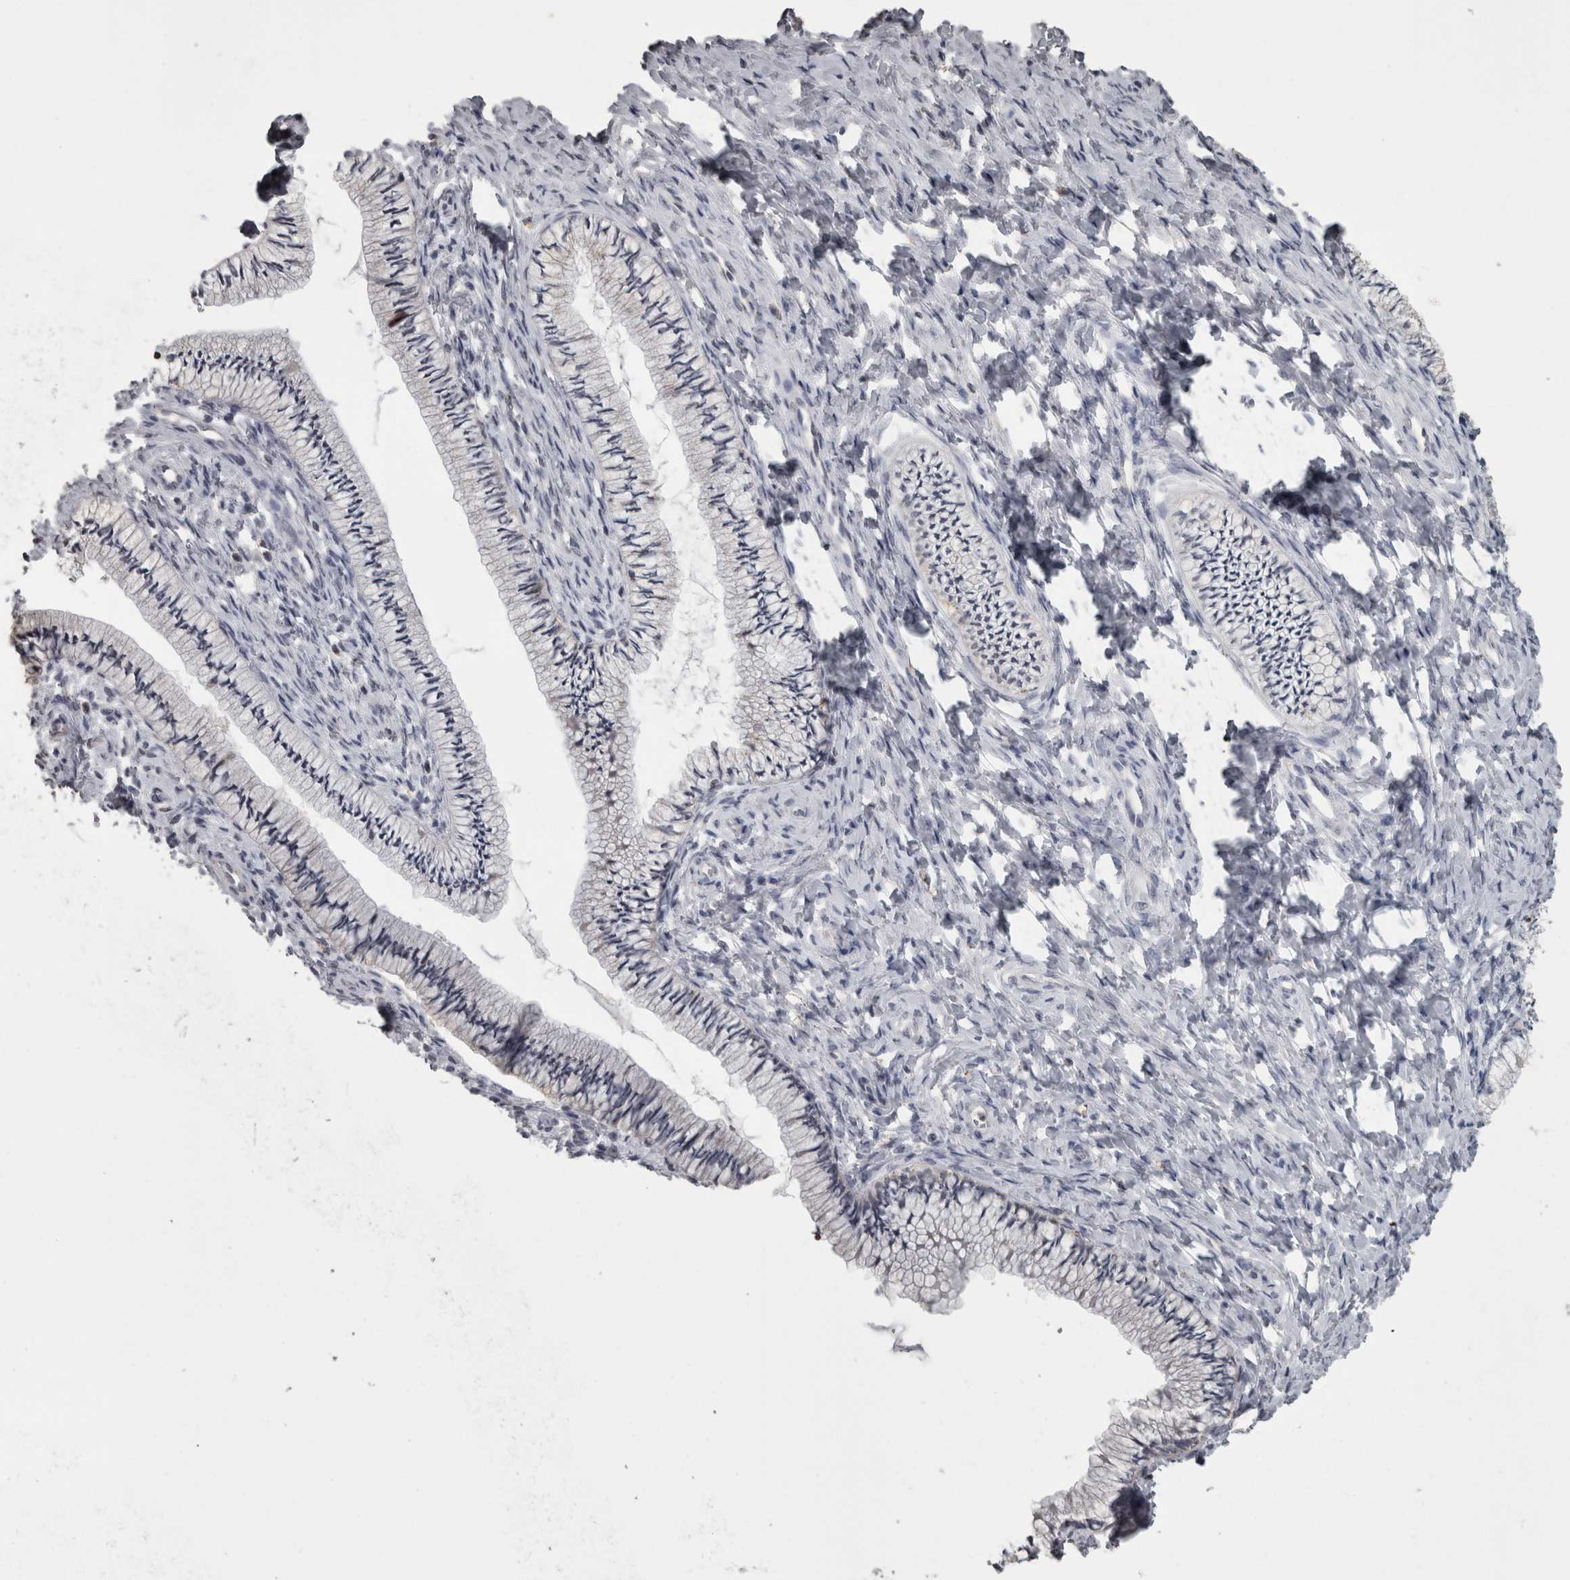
{"staining": {"intensity": "weak", "quantity": "<25%", "location": "cytoplasmic/membranous"}, "tissue": "cervix", "cell_type": "Glandular cells", "image_type": "normal", "snomed": [{"axis": "morphology", "description": "Normal tissue, NOS"}, {"axis": "topography", "description": "Cervix"}], "caption": "High power microscopy histopathology image of an immunohistochemistry image of normal cervix, revealing no significant expression in glandular cells.", "gene": "NAAA", "patient": {"sex": "female", "age": 36}}